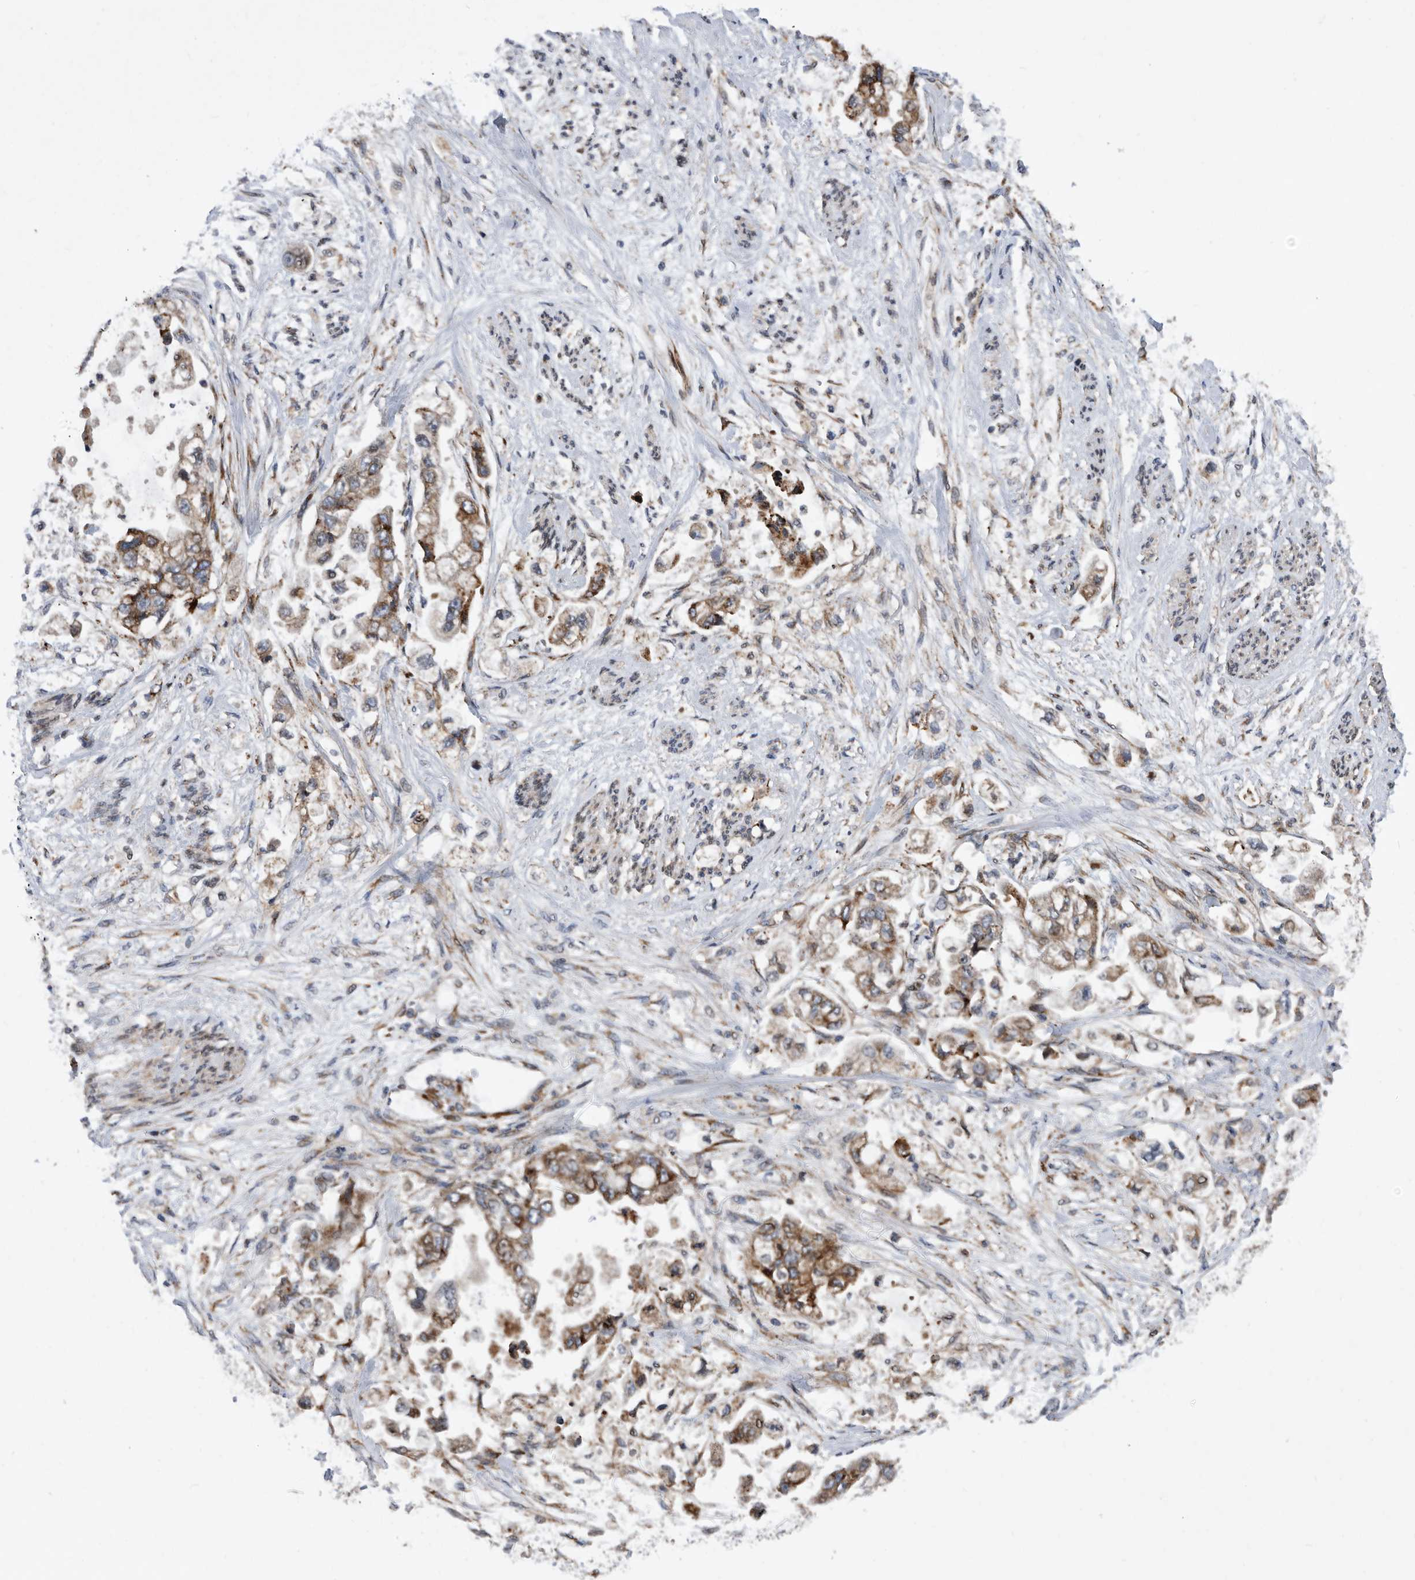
{"staining": {"intensity": "moderate", "quantity": ">75%", "location": "cytoplasmic/membranous"}, "tissue": "stomach cancer", "cell_type": "Tumor cells", "image_type": "cancer", "snomed": [{"axis": "morphology", "description": "Adenocarcinoma, NOS"}, {"axis": "topography", "description": "Stomach"}], "caption": "Human stomach cancer stained for a protein (brown) shows moderate cytoplasmic/membranous positive expression in approximately >75% of tumor cells.", "gene": "SERINC2", "patient": {"sex": "male", "age": 62}}